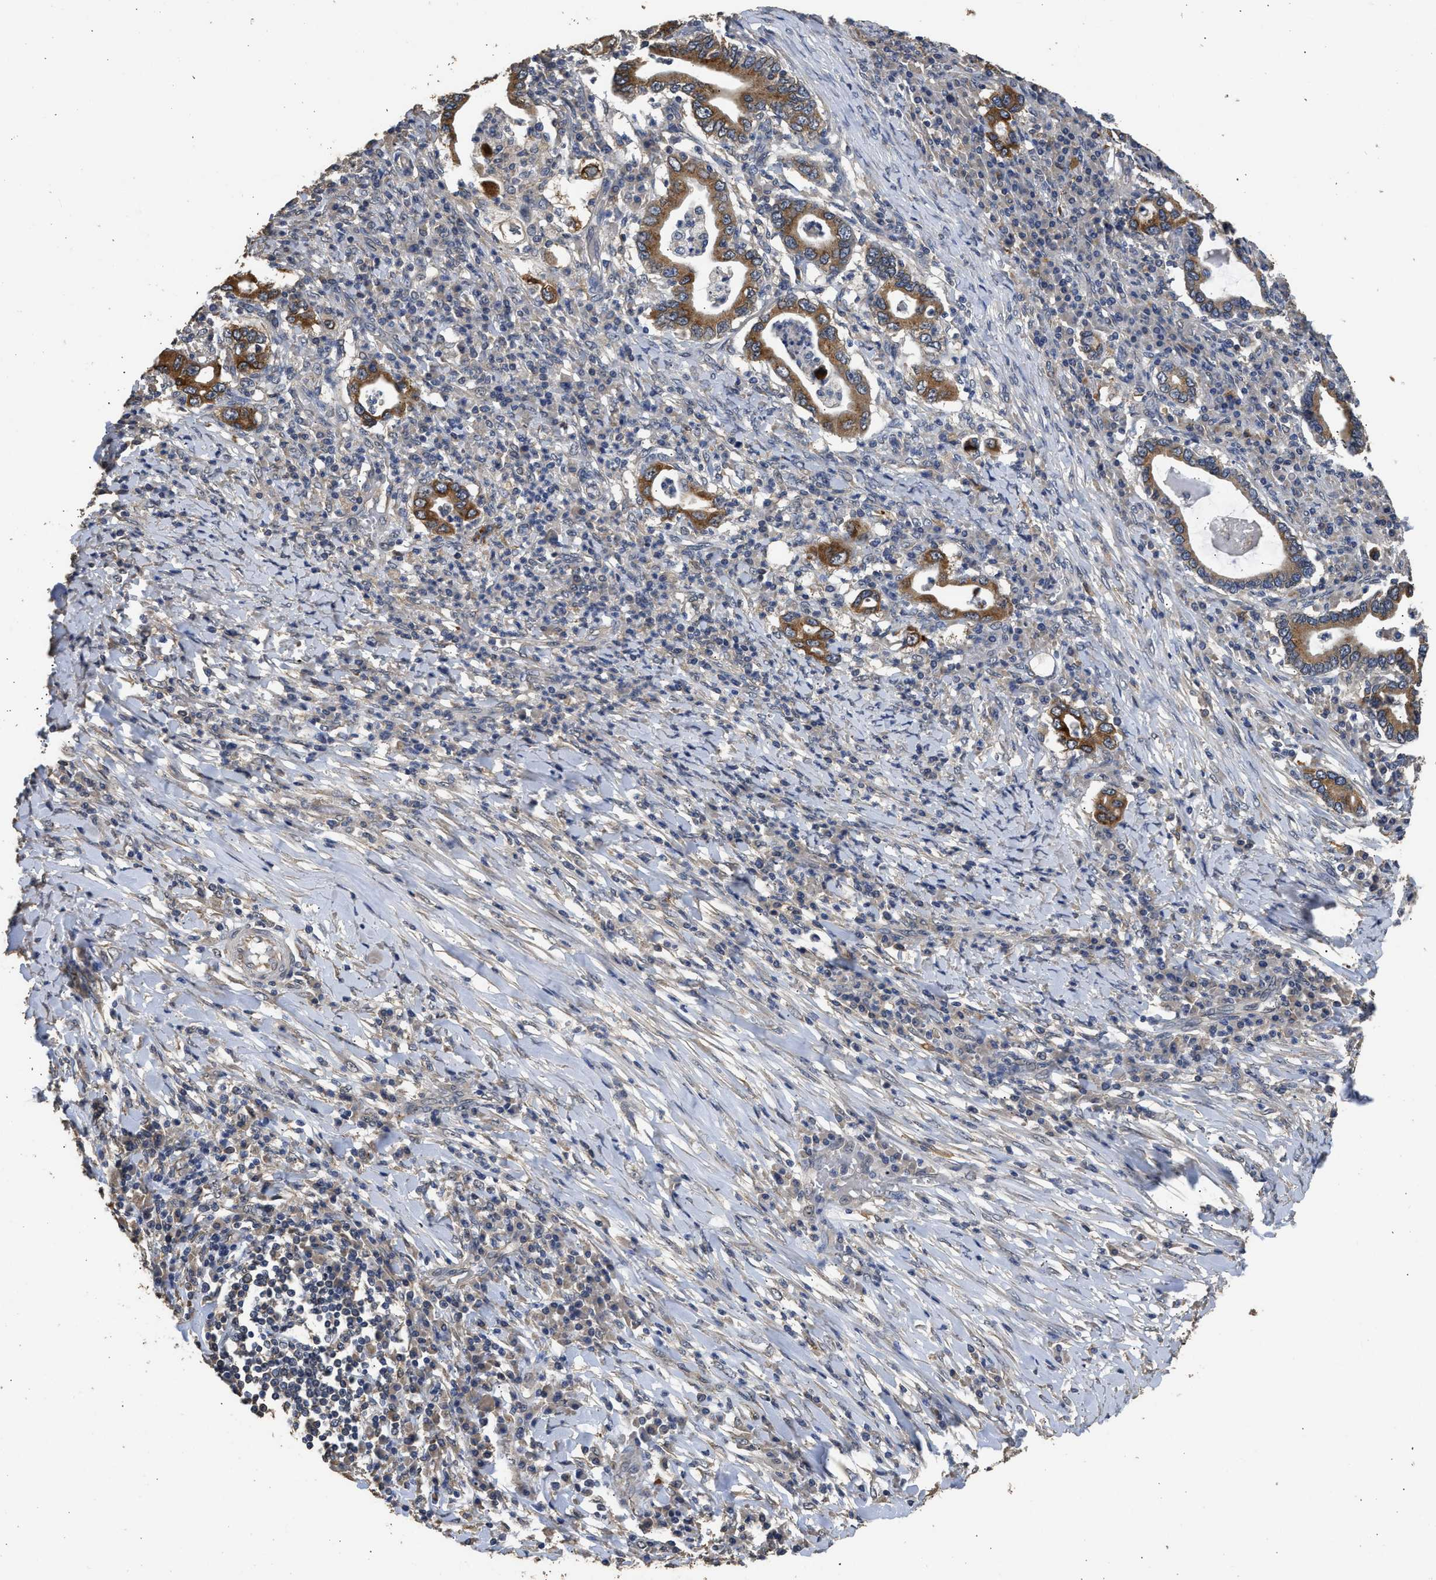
{"staining": {"intensity": "moderate", "quantity": ">75%", "location": "cytoplasmic/membranous"}, "tissue": "stomach cancer", "cell_type": "Tumor cells", "image_type": "cancer", "snomed": [{"axis": "morphology", "description": "Normal tissue, NOS"}, {"axis": "morphology", "description": "Adenocarcinoma, NOS"}, {"axis": "topography", "description": "Esophagus"}, {"axis": "topography", "description": "Stomach, upper"}, {"axis": "topography", "description": "Peripheral nerve tissue"}], "caption": "DAB immunohistochemical staining of stomach cancer reveals moderate cytoplasmic/membranous protein expression in approximately >75% of tumor cells.", "gene": "SPINT2", "patient": {"sex": "male", "age": 62}}